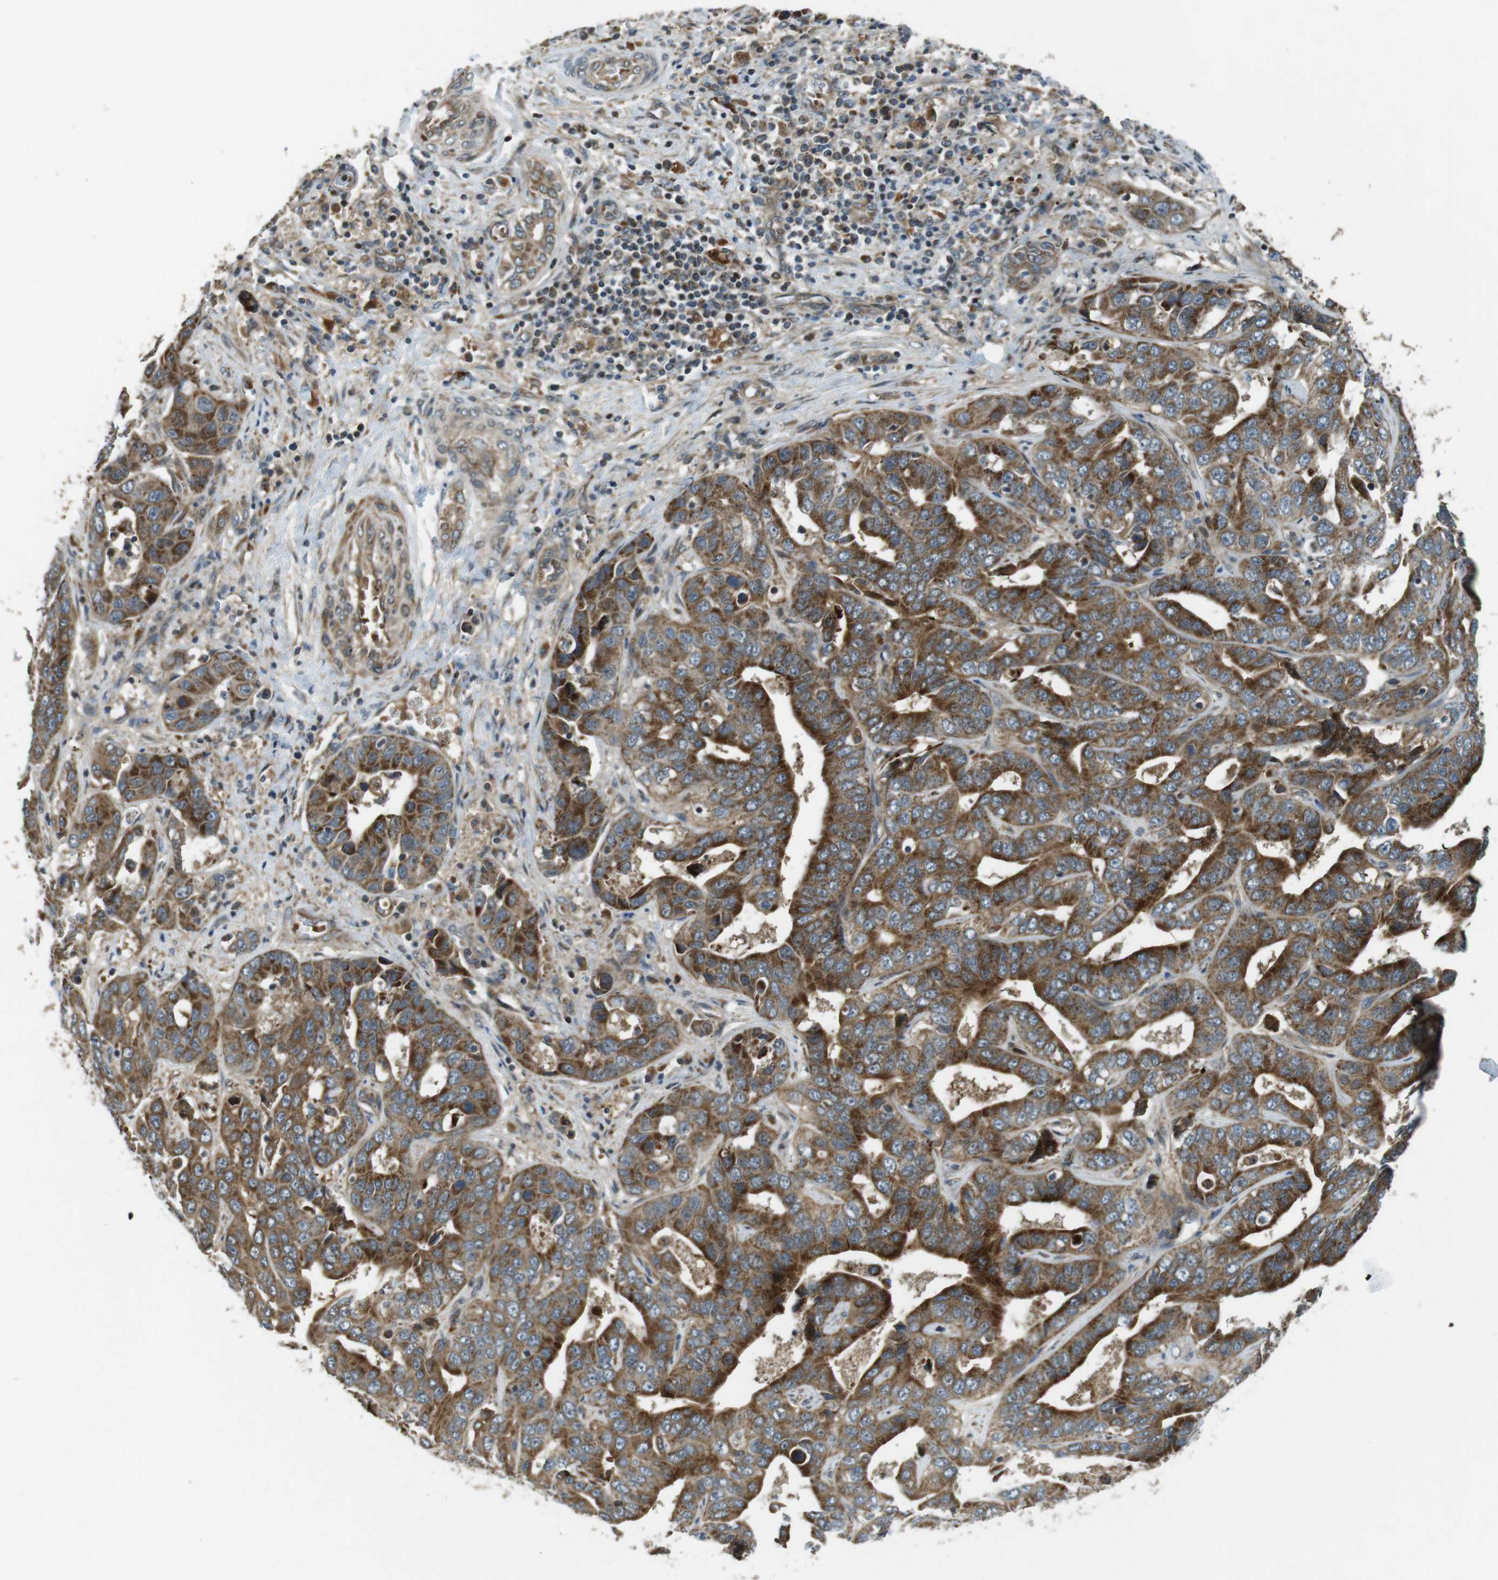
{"staining": {"intensity": "strong", "quantity": ">75%", "location": "cytoplasmic/membranous"}, "tissue": "liver cancer", "cell_type": "Tumor cells", "image_type": "cancer", "snomed": [{"axis": "morphology", "description": "Cholangiocarcinoma"}, {"axis": "topography", "description": "Liver"}], "caption": "Brown immunohistochemical staining in liver cancer (cholangiocarcinoma) shows strong cytoplasmic/membranous staining in about >75% of tumor cells. (DAB IHC, brown staining for protein, blue staining for nuclei).", "gene": "IFFO2", "patient": {"sex": "female", "age": 52}}